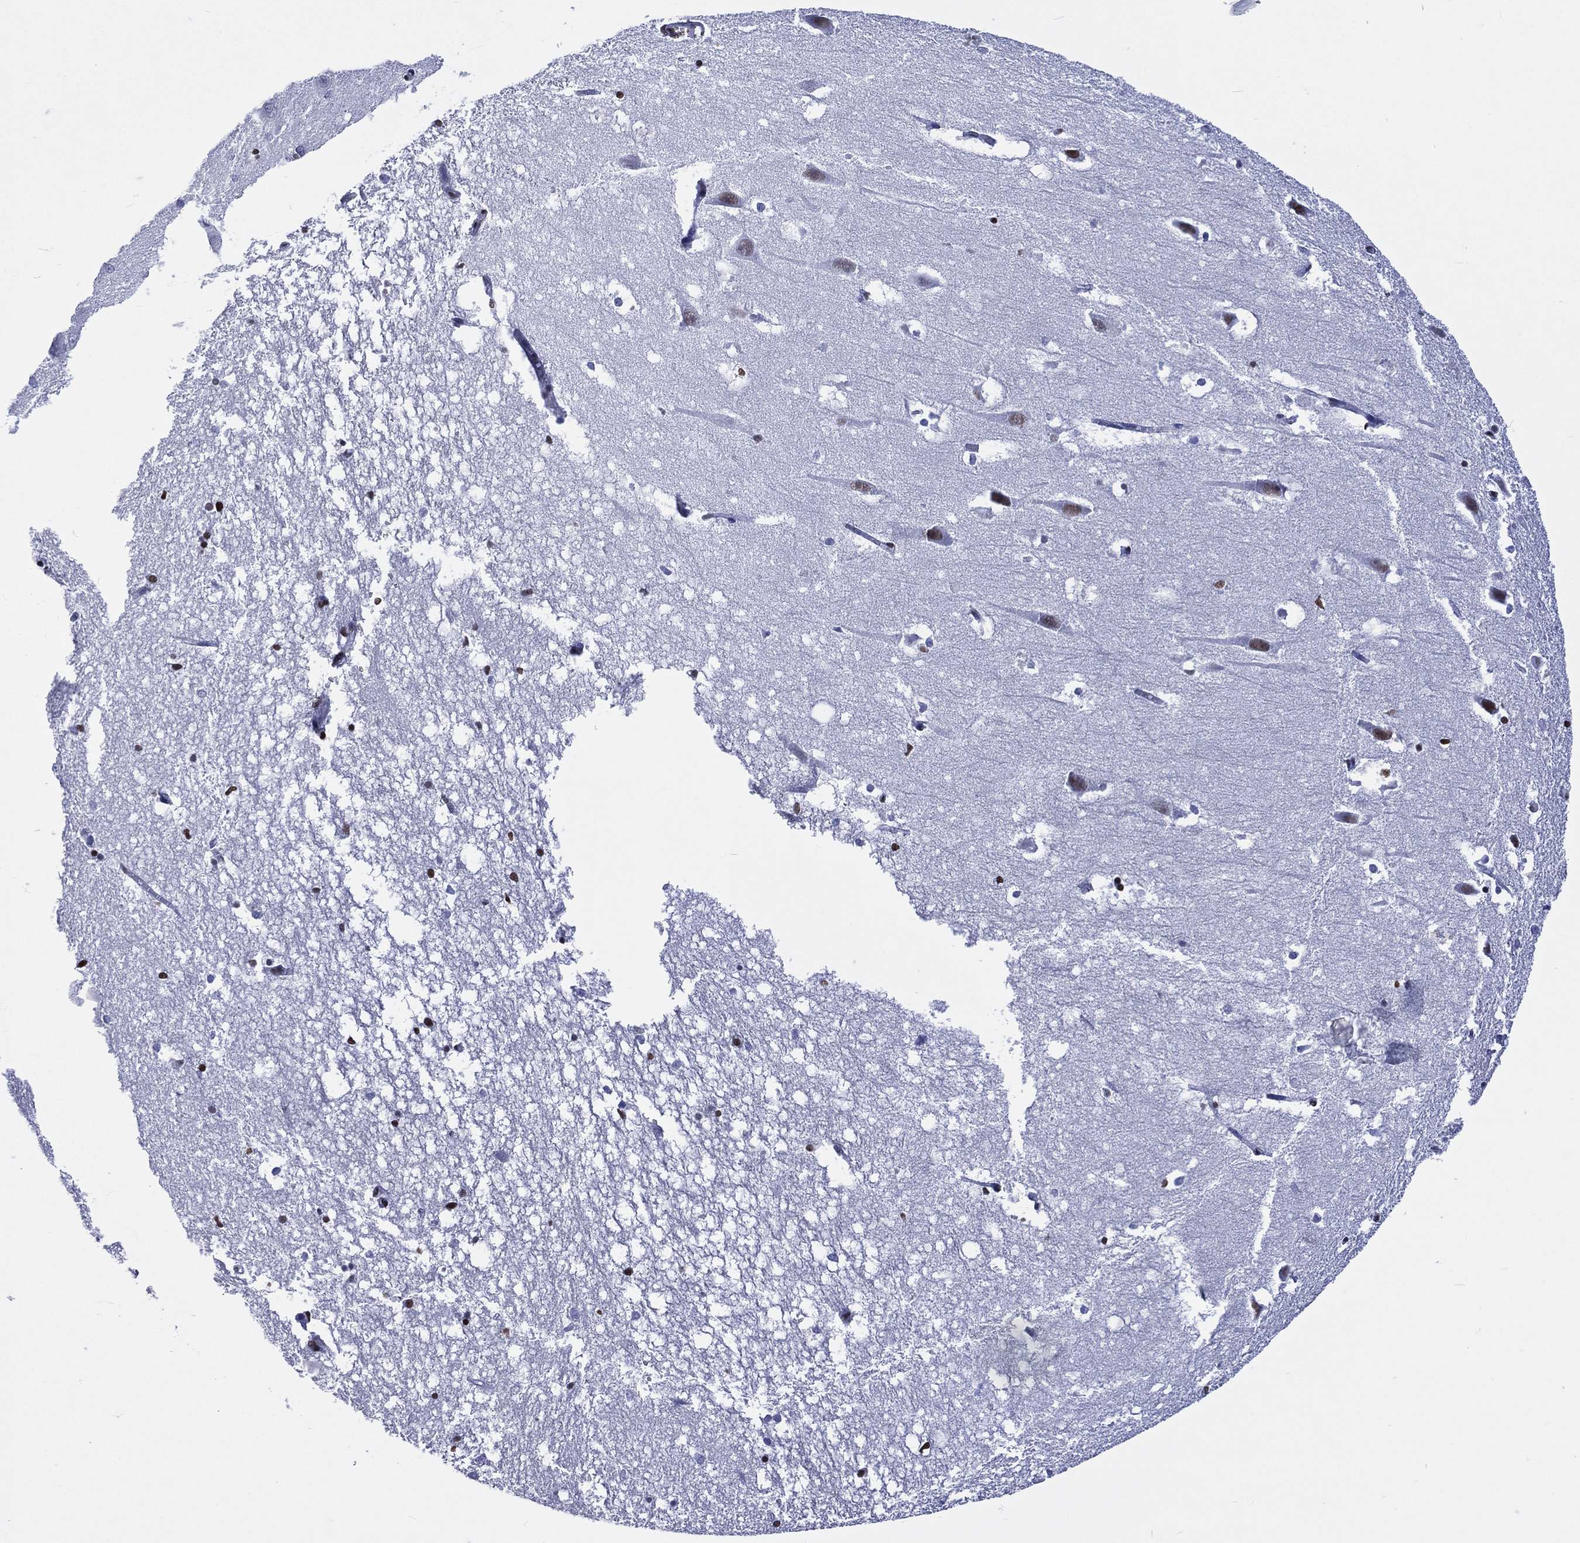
{"staining": {"intensity": "strong", "quantity": "<25%", "location": "nuclear"}, "tissue": "hippocampus", "cell_type": "Glial cells", "image_type": "normal", "snomed": [{"axis": "morphology", "description": "Normal tissue, NOS"}, {"axis": "topography", "description": "Lateral ventricle wall"}, {"axis": "topography", "description": "Hippocampus"}], "caption": "Glial cells exhibit medium levels of strong nuclear expression in approximately <25% of cells in unremarkable human hippocampus.", "gene": "RETREG2", "patient": {"sex": "female", "age": 63}}